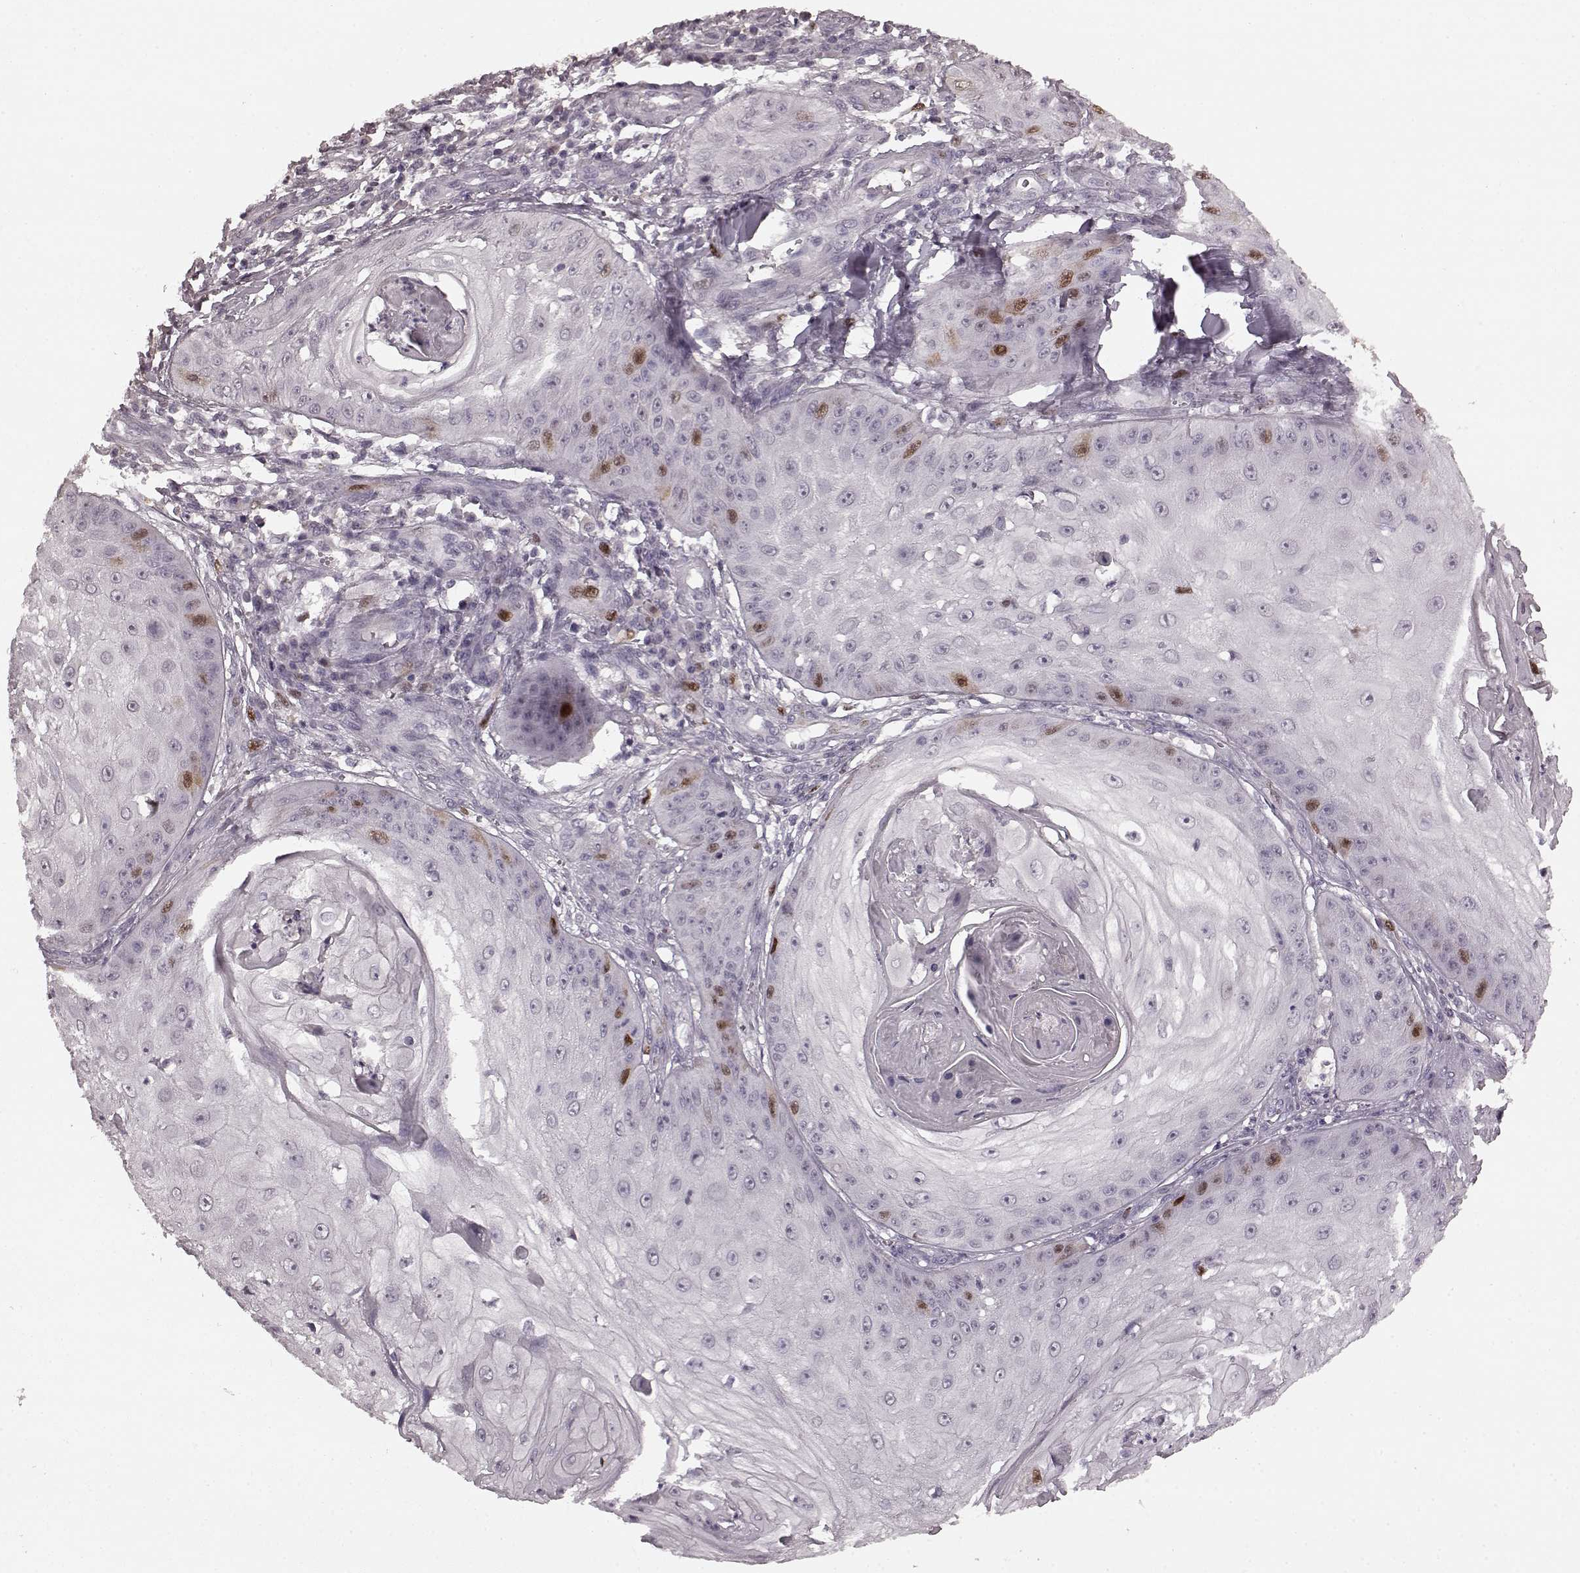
{"staining": {"intensity": "moderate", "quantity": "<25%", "location": "nuclear"}, "tissue": "skin cancer", "cell_type": "Tumor cells", "image_type": "cancer", "snomed": [{"axis": "morphology", "description": "Squamous cell carcinoma, NOS"}, {"axis": "topography", "description": "Skin"}], "caption": "This micrograph demonstrates IHC staining of skin squamous cell carcinoma, with low moderate nuclear positivity in about <25% of tumor cells.", "gene": "CCNA2", "patient": {"sex": "male", "age": 70}}